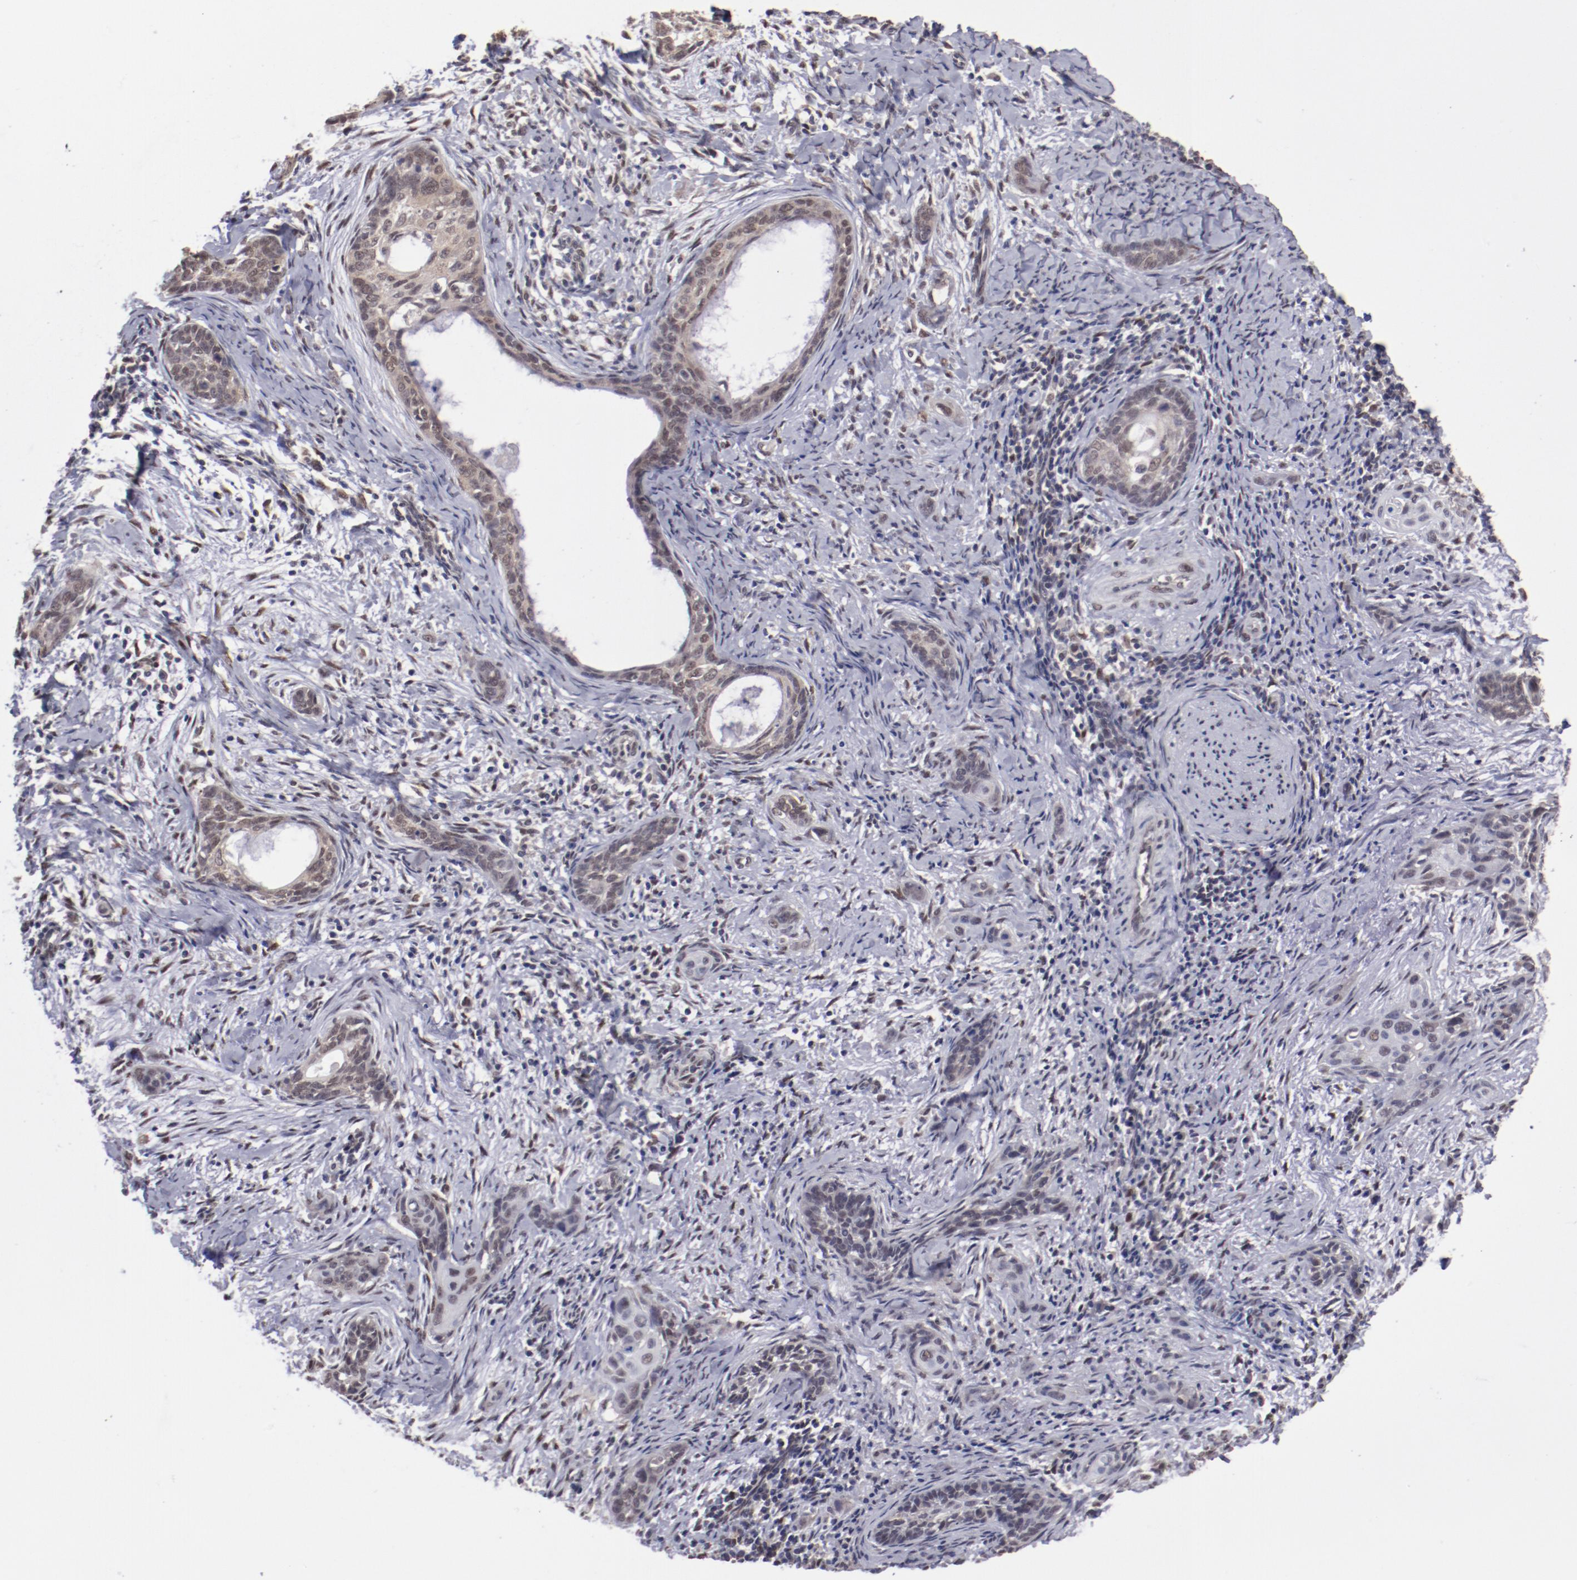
{"staining": {"intensity": "weak", "quantity": ">75%", "location": "cytoplasmic/membranous,nuclear"}, "tissue": "cervical cancer", "cell_type": "Tumor cells", "image_type": "cancer", "snomed": [{"axis": "morphology", "description": "Squamous cell carcinoma, NOS"}, {"axis": "topography", "description": "Cervix"}], "caption": "The image reveals immunohistochemical staining of cervical cancer. There is weak cytoplasmic/membranous and nuclear expression is seen in about >75% of tumor cells.", "gene": "ARNT", "patient": {"sex": "female", "age": 33}}